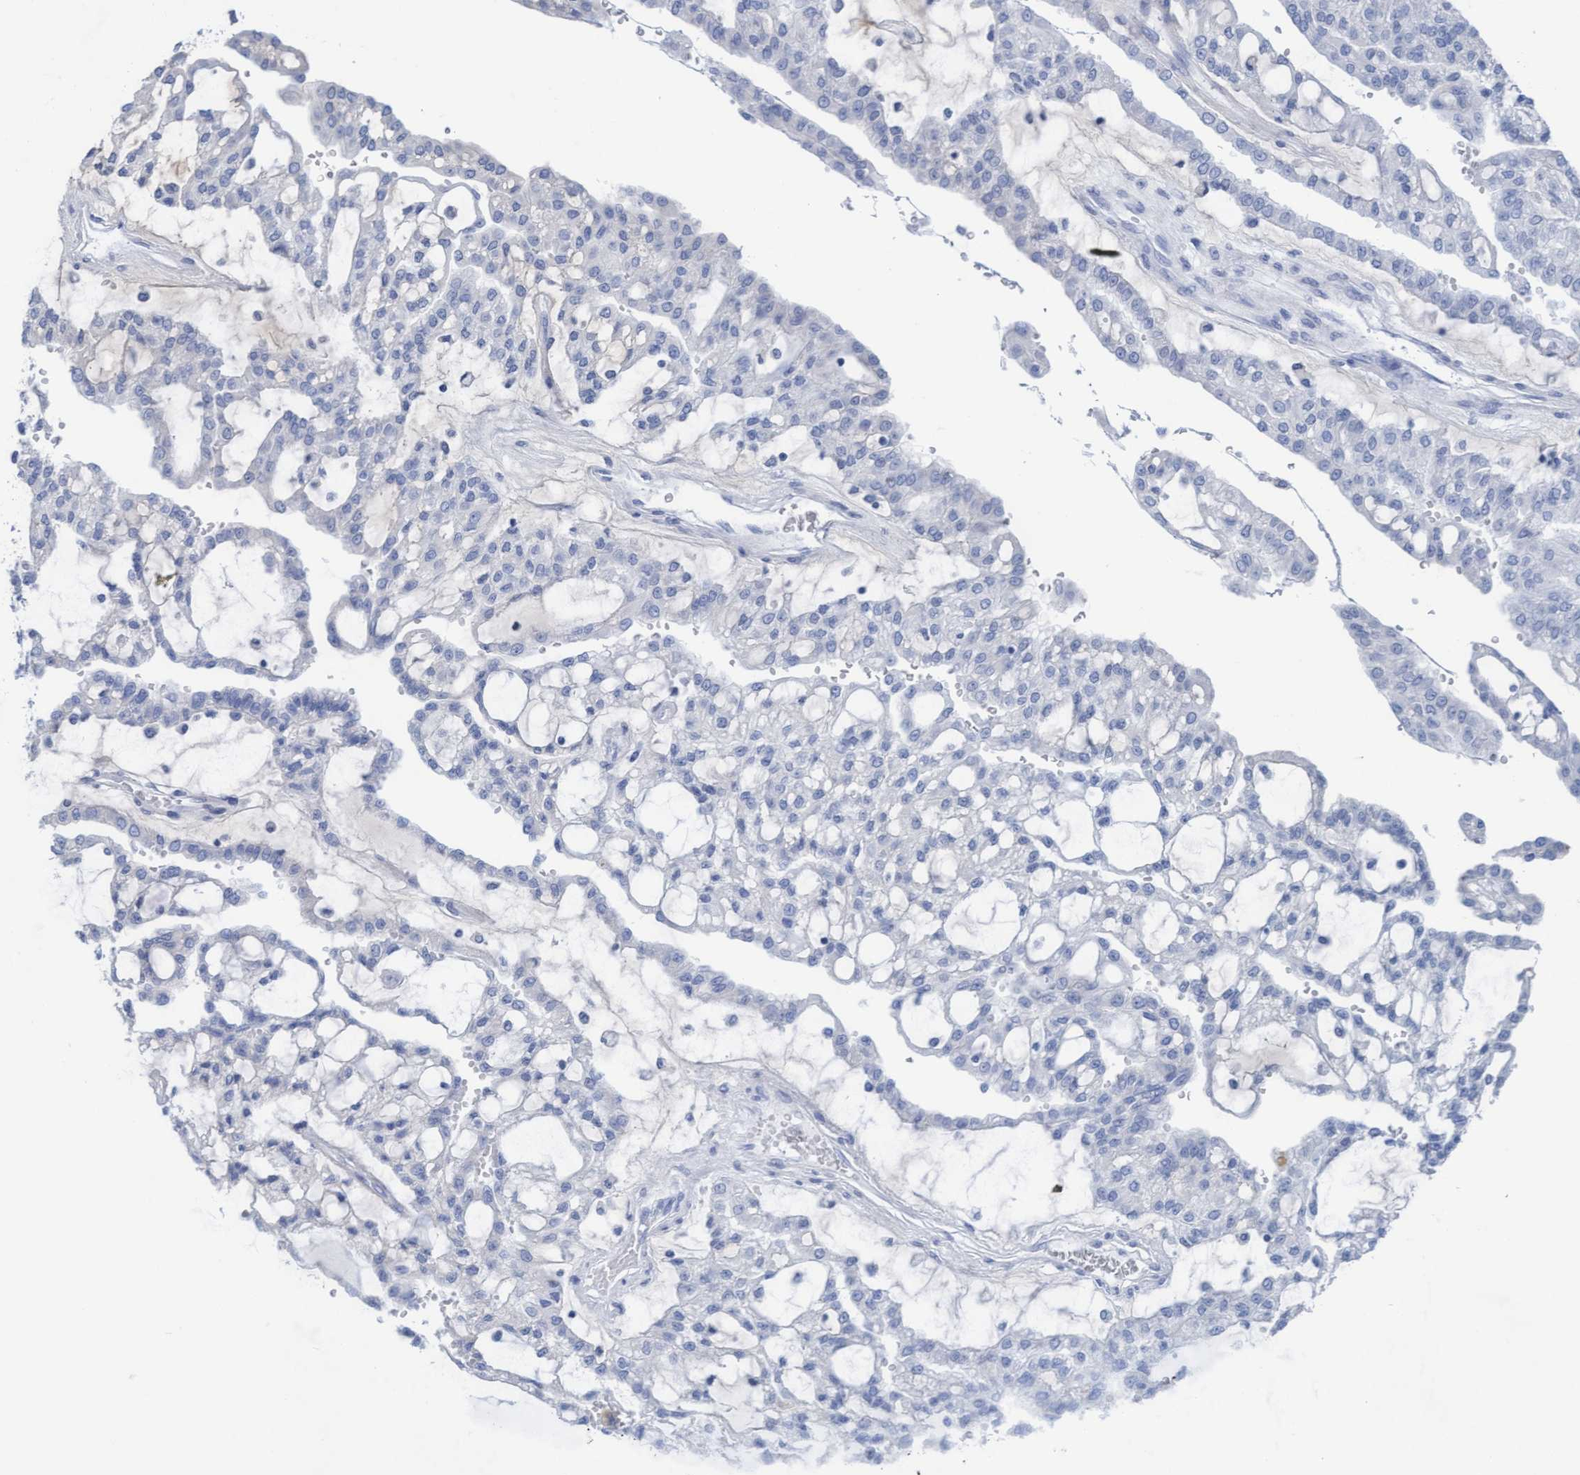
{"staining": {"intensity": "negative", "quantity": "none", "location": "none"}, "tissue": "renal cancer", "cell_type": "Tumor cells", "image_type": "cancer", "snomed": [{"axis": "morphology", "description": "Adenocarcinoma, NOS"}, {"axis": "topography", "description": "Kidney"}], "caption": "Immunohistochemistry of human renal adenocarcinoma exhibits no staining in tumor cells.", "gene": "PLCD1", "patient": {"sex": "male", "age": 63}}